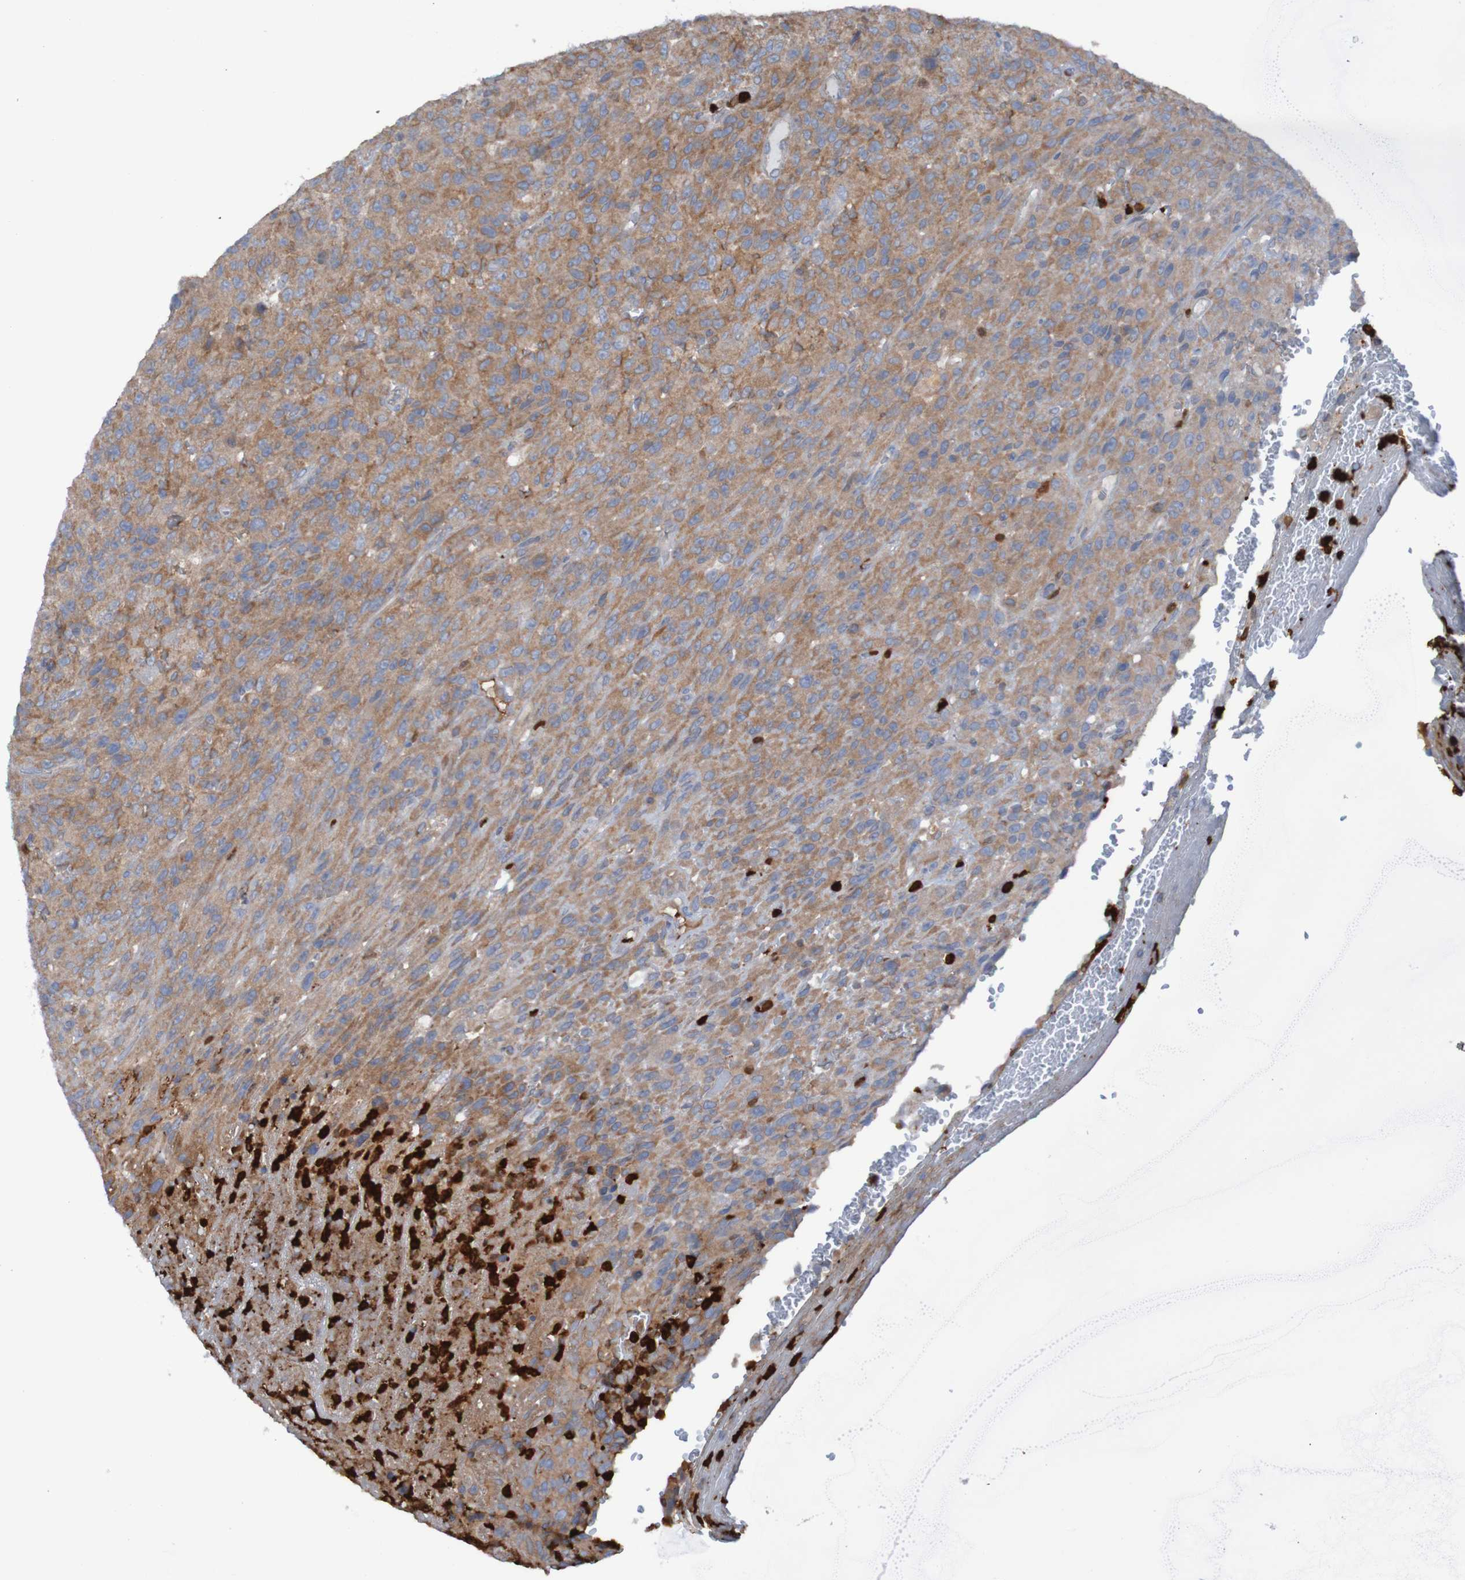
{"staining": {"intensity": "moderate", "quantity": ">75%", "location": "cytoplasmic/membranous"}, "tissue": "urothelial cancer", "cell_type": "Tumor cells", "image_type": "cancer", "snomed": [{"axis": "morphology", "description": "Urothelial carcinoma, High grade"}, {"axis": "topography", "description": "Urinary bladder"}], "caption": "This is an image of immunohistochemistry staining of urothelial cancer, which shows moderate staining in the cytoplasmic/membranous of tumor cells.", "gene": "PARP4", "patient": {"sex": "male", "age": 66}}